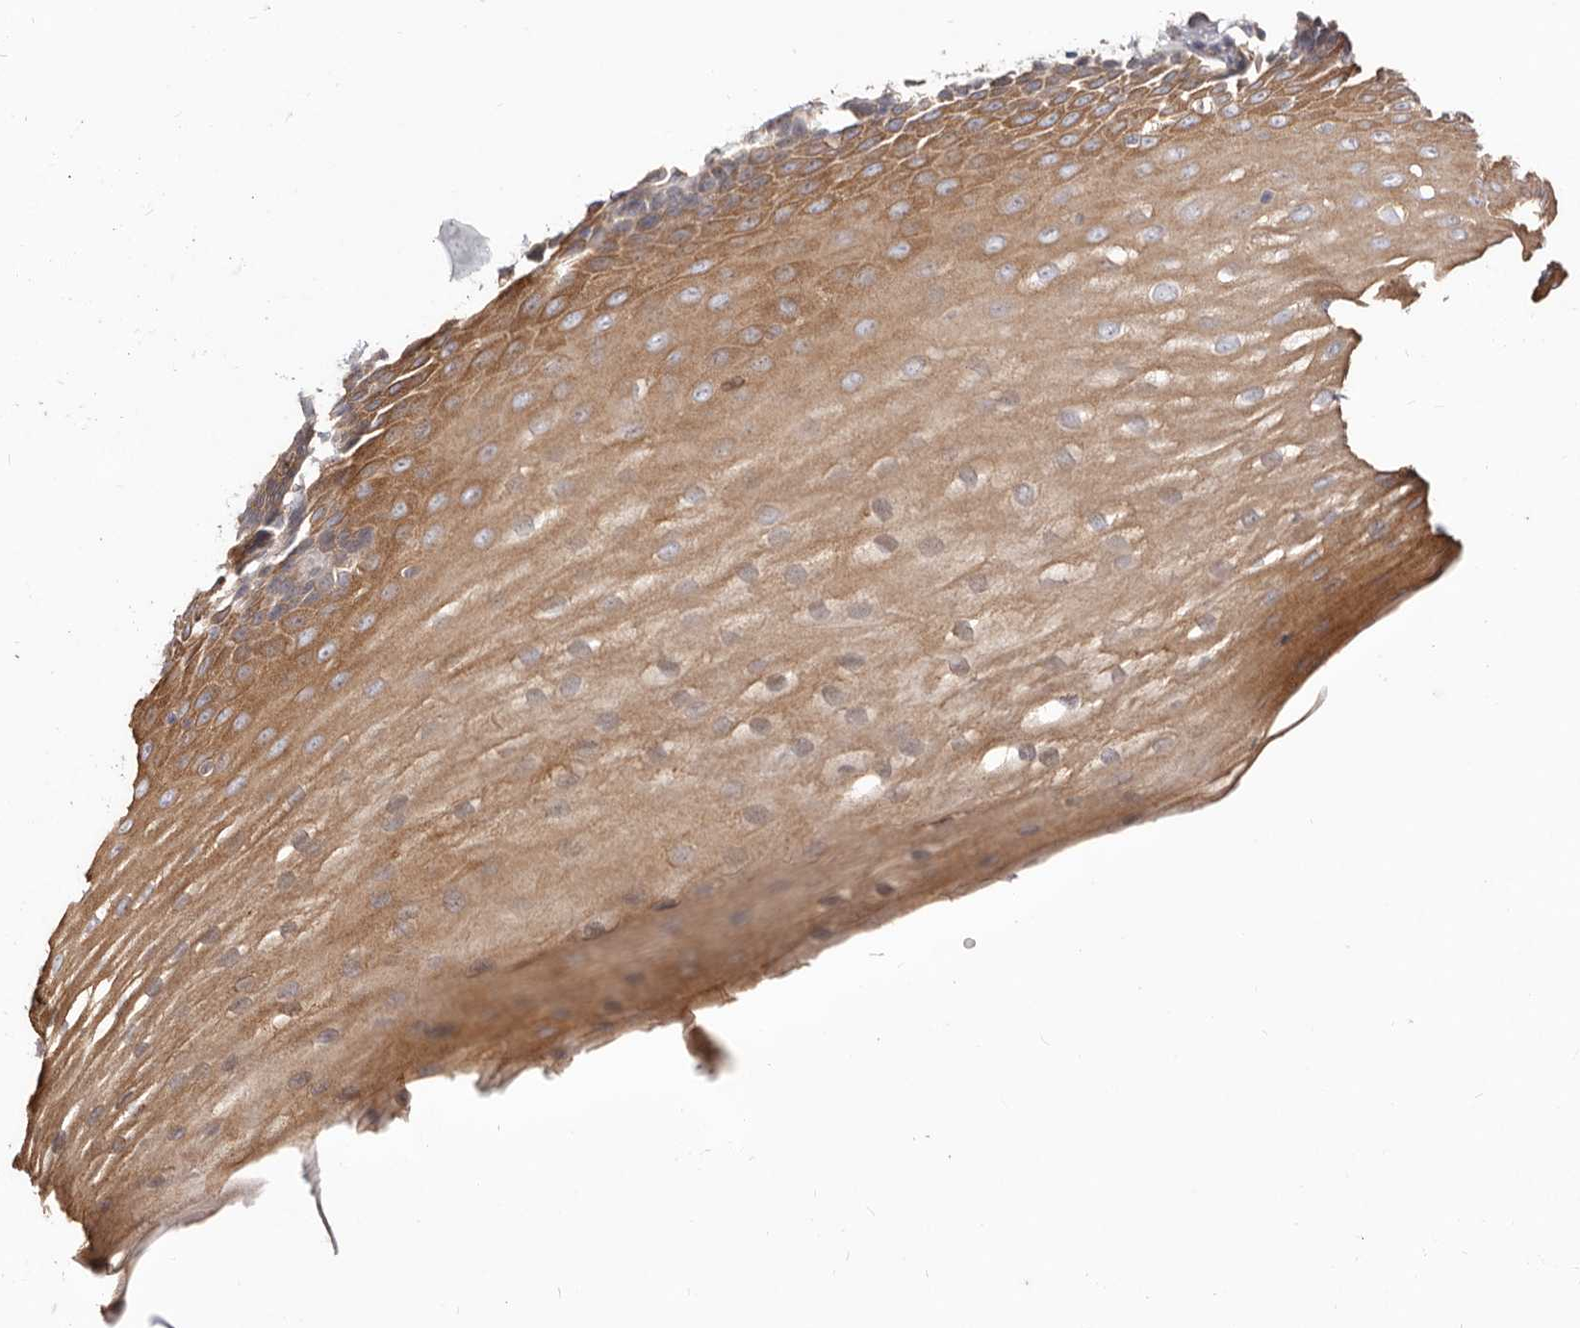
{"staining": {"intensity": "moderate", "quantity": ">75%", "location": "cytoplasmic/membranous"}, "tissue": "esophagus", "cell_type": "Squamous epithelial cells", "image_type": "normal", "snomed": [{"axis": "morphology", "description": "Normal tissue, NOS"}, {"axis": "topography", "description": "Esophagus"}], "caption": "Immunohistochemistry histopathology image of unremarkable esophagus: human esophagus stained using IHC displays medium levels of moderate protein expression localized specifically in the cytoplasmic/membranous of squamous epithelial cells, appearing as a cytoplasmic/membranous brown color.", "gene": "LRRC25", "patient": {"sex": "male", "age": 62}}